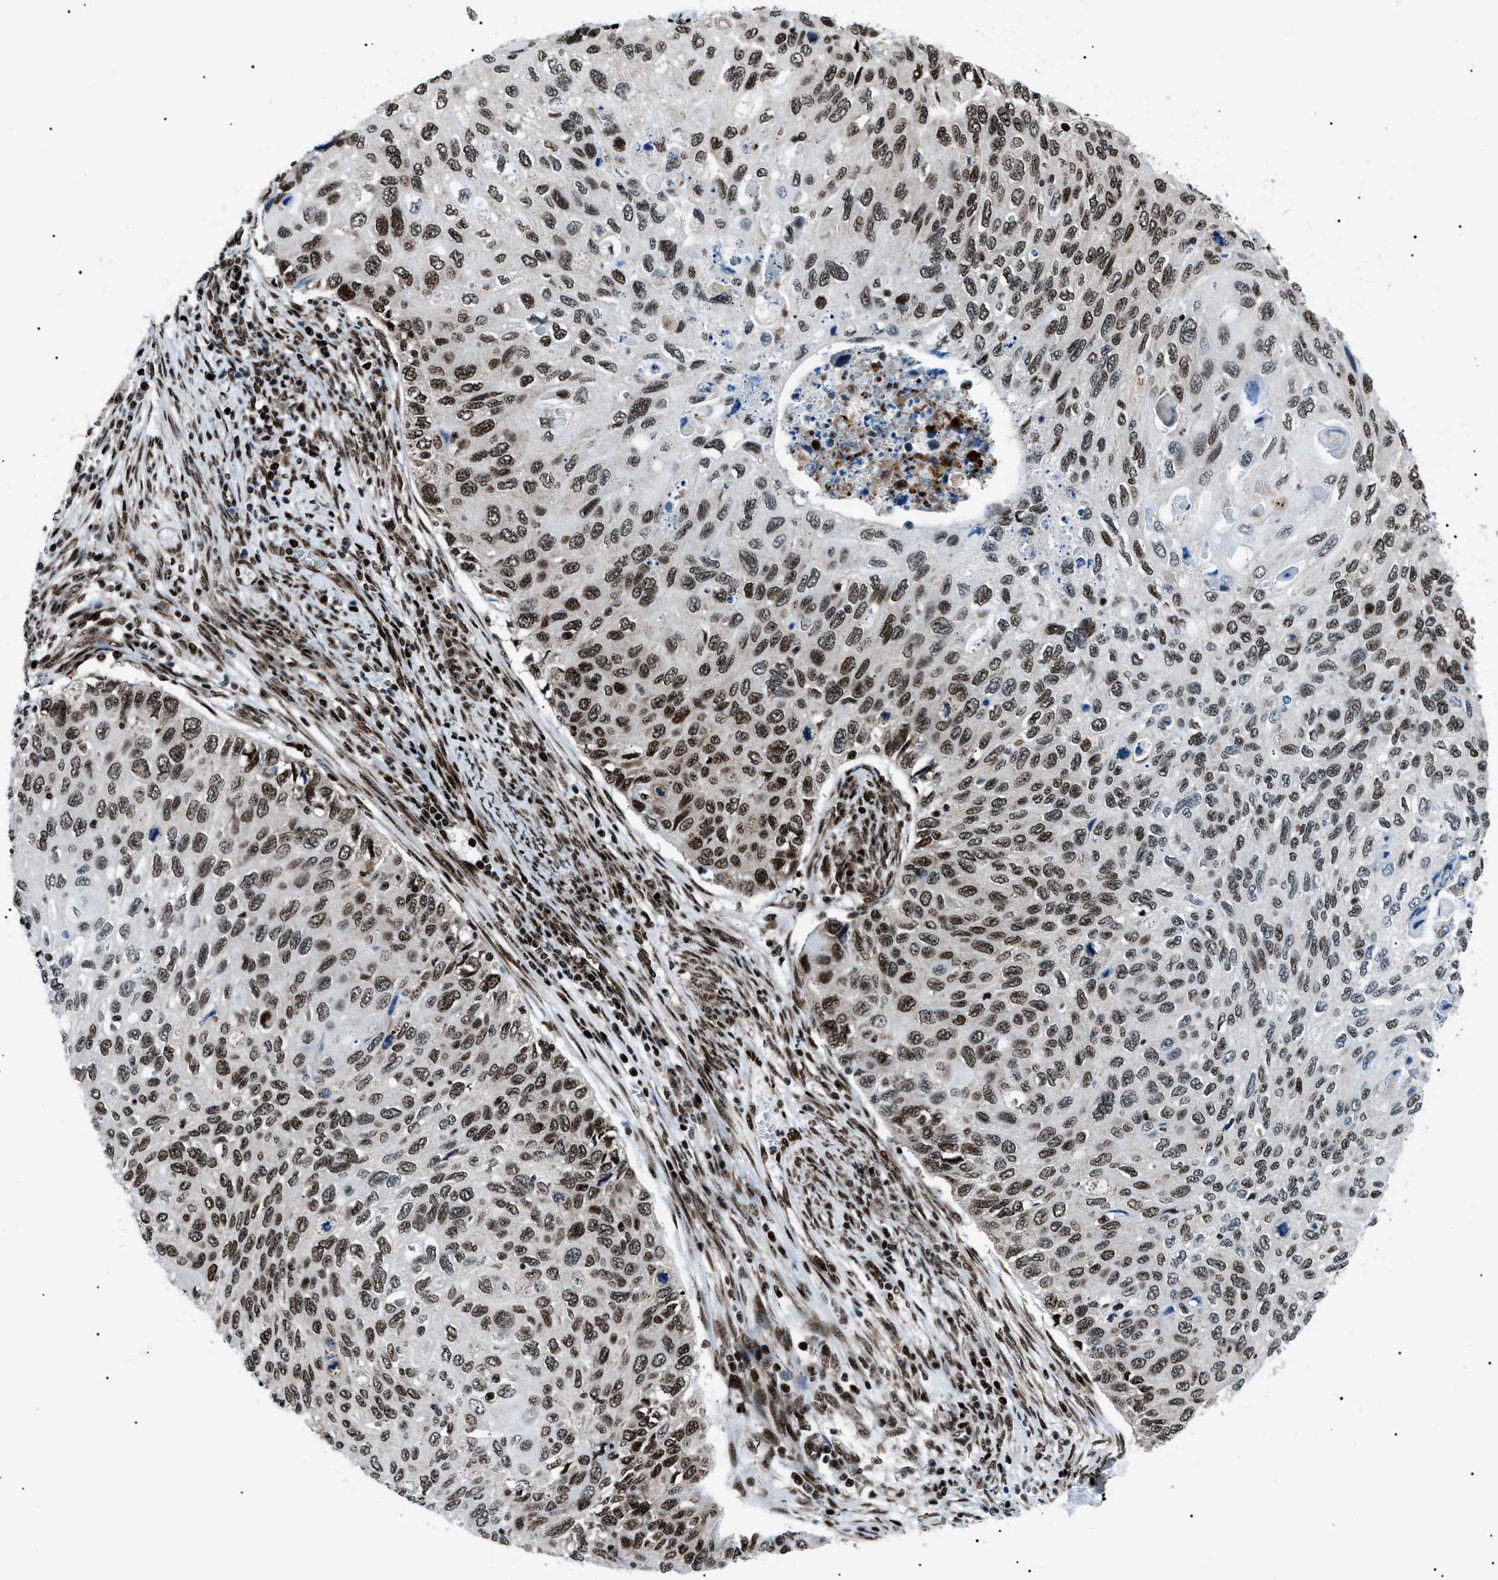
{"staining": {"intensity": "strong", "quantity": ">75%", "location": "nuclear"}, "tissue": "cervical cancer", "cell_type": "Tumor cells", "image_type": "cancer", "snomed": [{"axis": "morphology", "description": "Squamous cell carcinoma, NOS"}, {"axis": "topography", "description": "Cervix"}], "caption": "Cervical cancer stained with a protein marker exhibits strong staining in tumor cells.", "gene": "HNRNPK", "patient": {"sex": "female", "age": 70}}